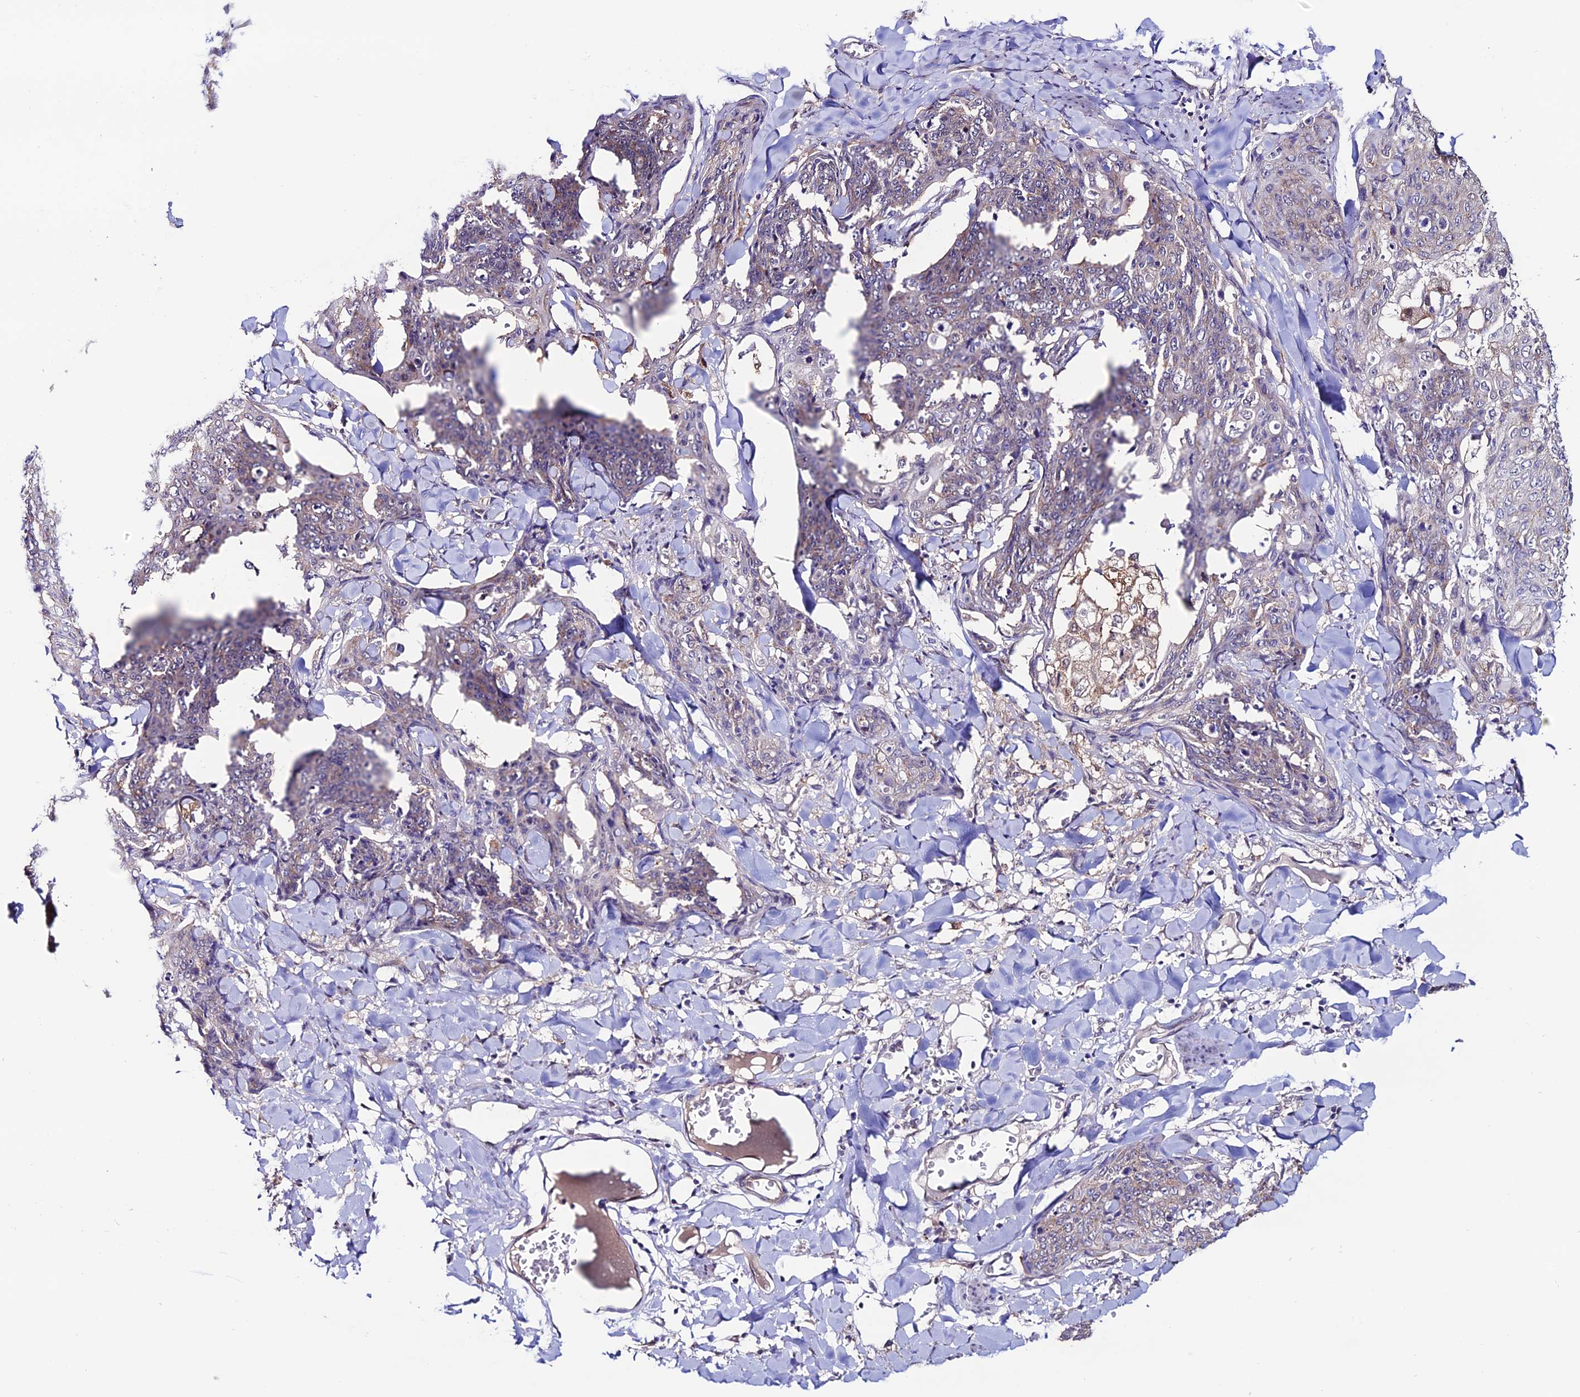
{"staining": {"intensity": "weak", "quantity": "<25%", "location": "cytoplasmic/membranous"}, "tissue": "skin cancer", "cell_type": "Tumor cells", "image_type": "cancer", "snomed": [{"axis": "morphology", "description": "Squamous cell carcinoma, NOS"}, {"axis": "topography", "description": "Skin"}, {"axis": "topography", "description": "Vulva"}], "caption": "Skin cancer (squamous cell carcinoma) was stained to show a protein in brown. There is no significant positivity in tumor cells.", "gene": "FZD8", "patient": {"sex": "female", "age": 85}}